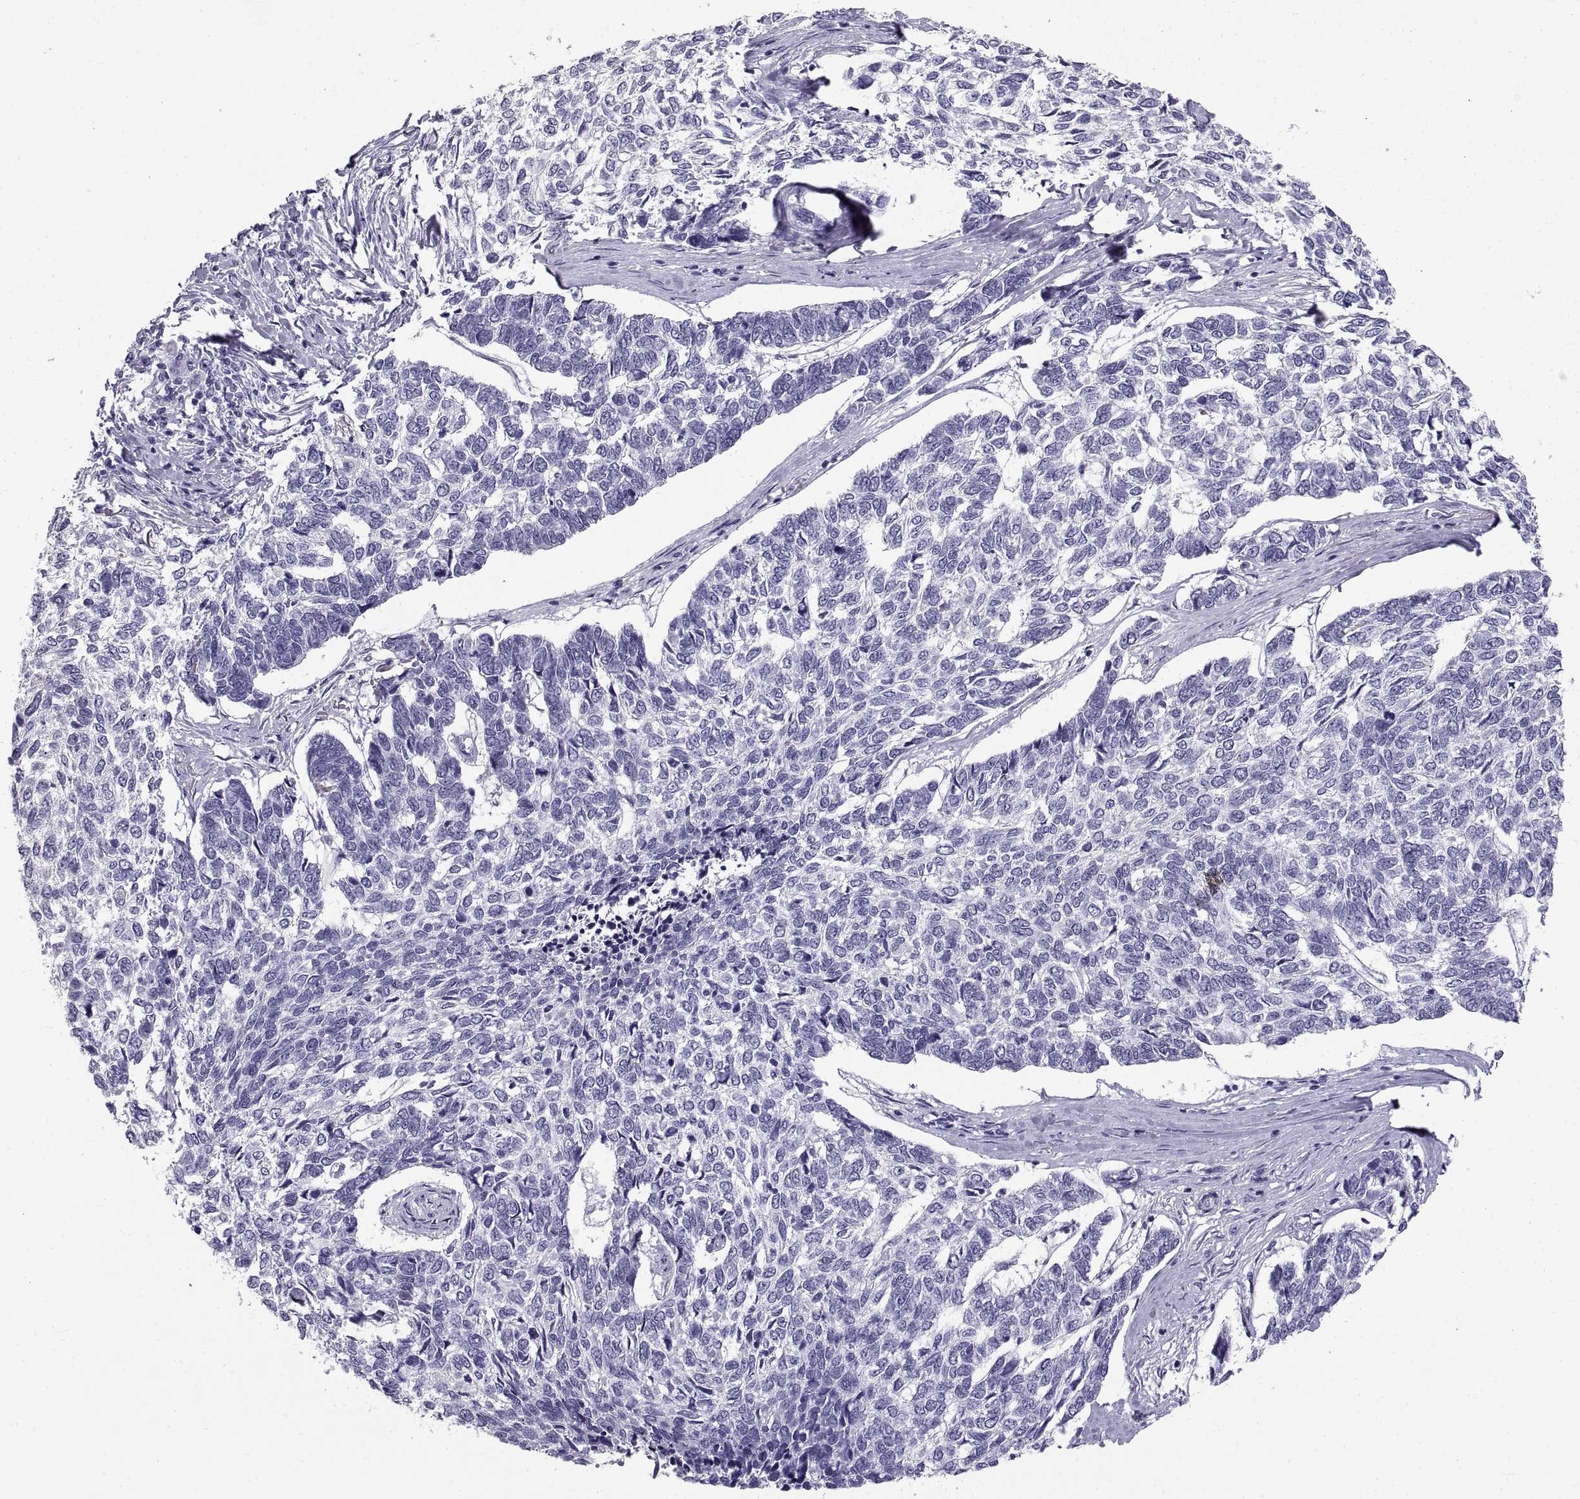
{"staining": {"intensity": "negative", "quantity": "none", "location": "none"}, "tissue": "skin cancer", "cell_type": "Tumor cells", "image_type": "cancer", "snomed": [{"axis": "morphology", "description": "Basal cell carcinoma"}, {"axis": "topography", "description": "Skin"}], "caption": "Immunohistochemistry (IHC) micrograph of human skin cancer stained for a protein (brown), which demonstrates no staining in tumor cells.", "gene": "RLBP1", "patient": {"sex": "female", "age": 65}}